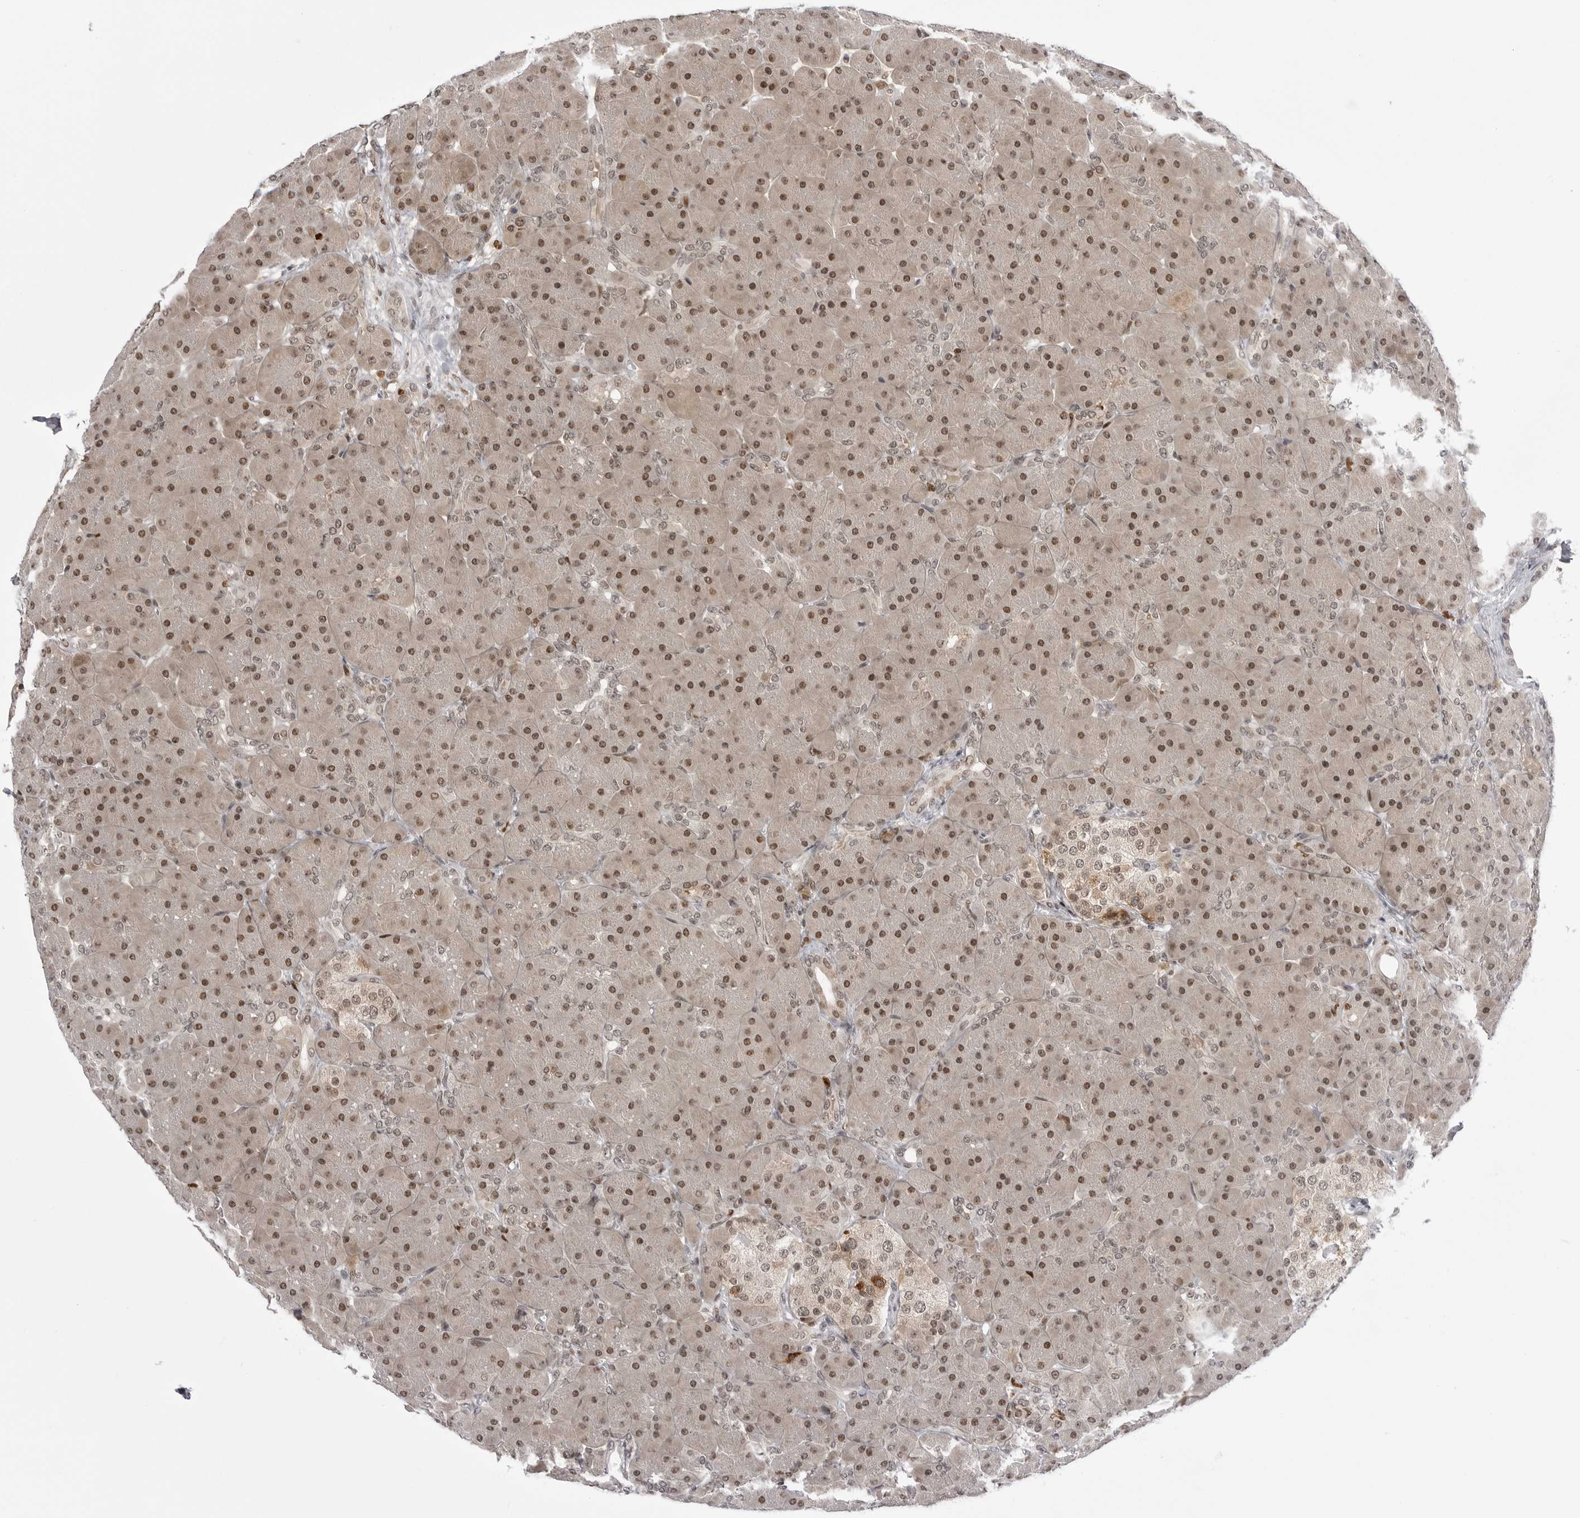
{"staining": {"intensity": "moderate", "quantity": ">75%", "location": "cytoplasmic/membranous,nuclear"}, "tissue": "pancreas", "cell_type": "Exocrine glandular cells", "image_type": "normal", "snomed": [{"axis": "morphology", "description": "Normal tissue, NOS"}, {"axis": "topography", "description": "Pancreas"}], "caption": "Benign pancreas reveals moderate cytoplasmic/membranous,nuclear expression in approximately >75% of exocrine glandular cells Ihc stains the protein in brown and the nuclei are stained blue..", "gene": "PTK2B", "patient": {"sex": "male", "age": 66}}